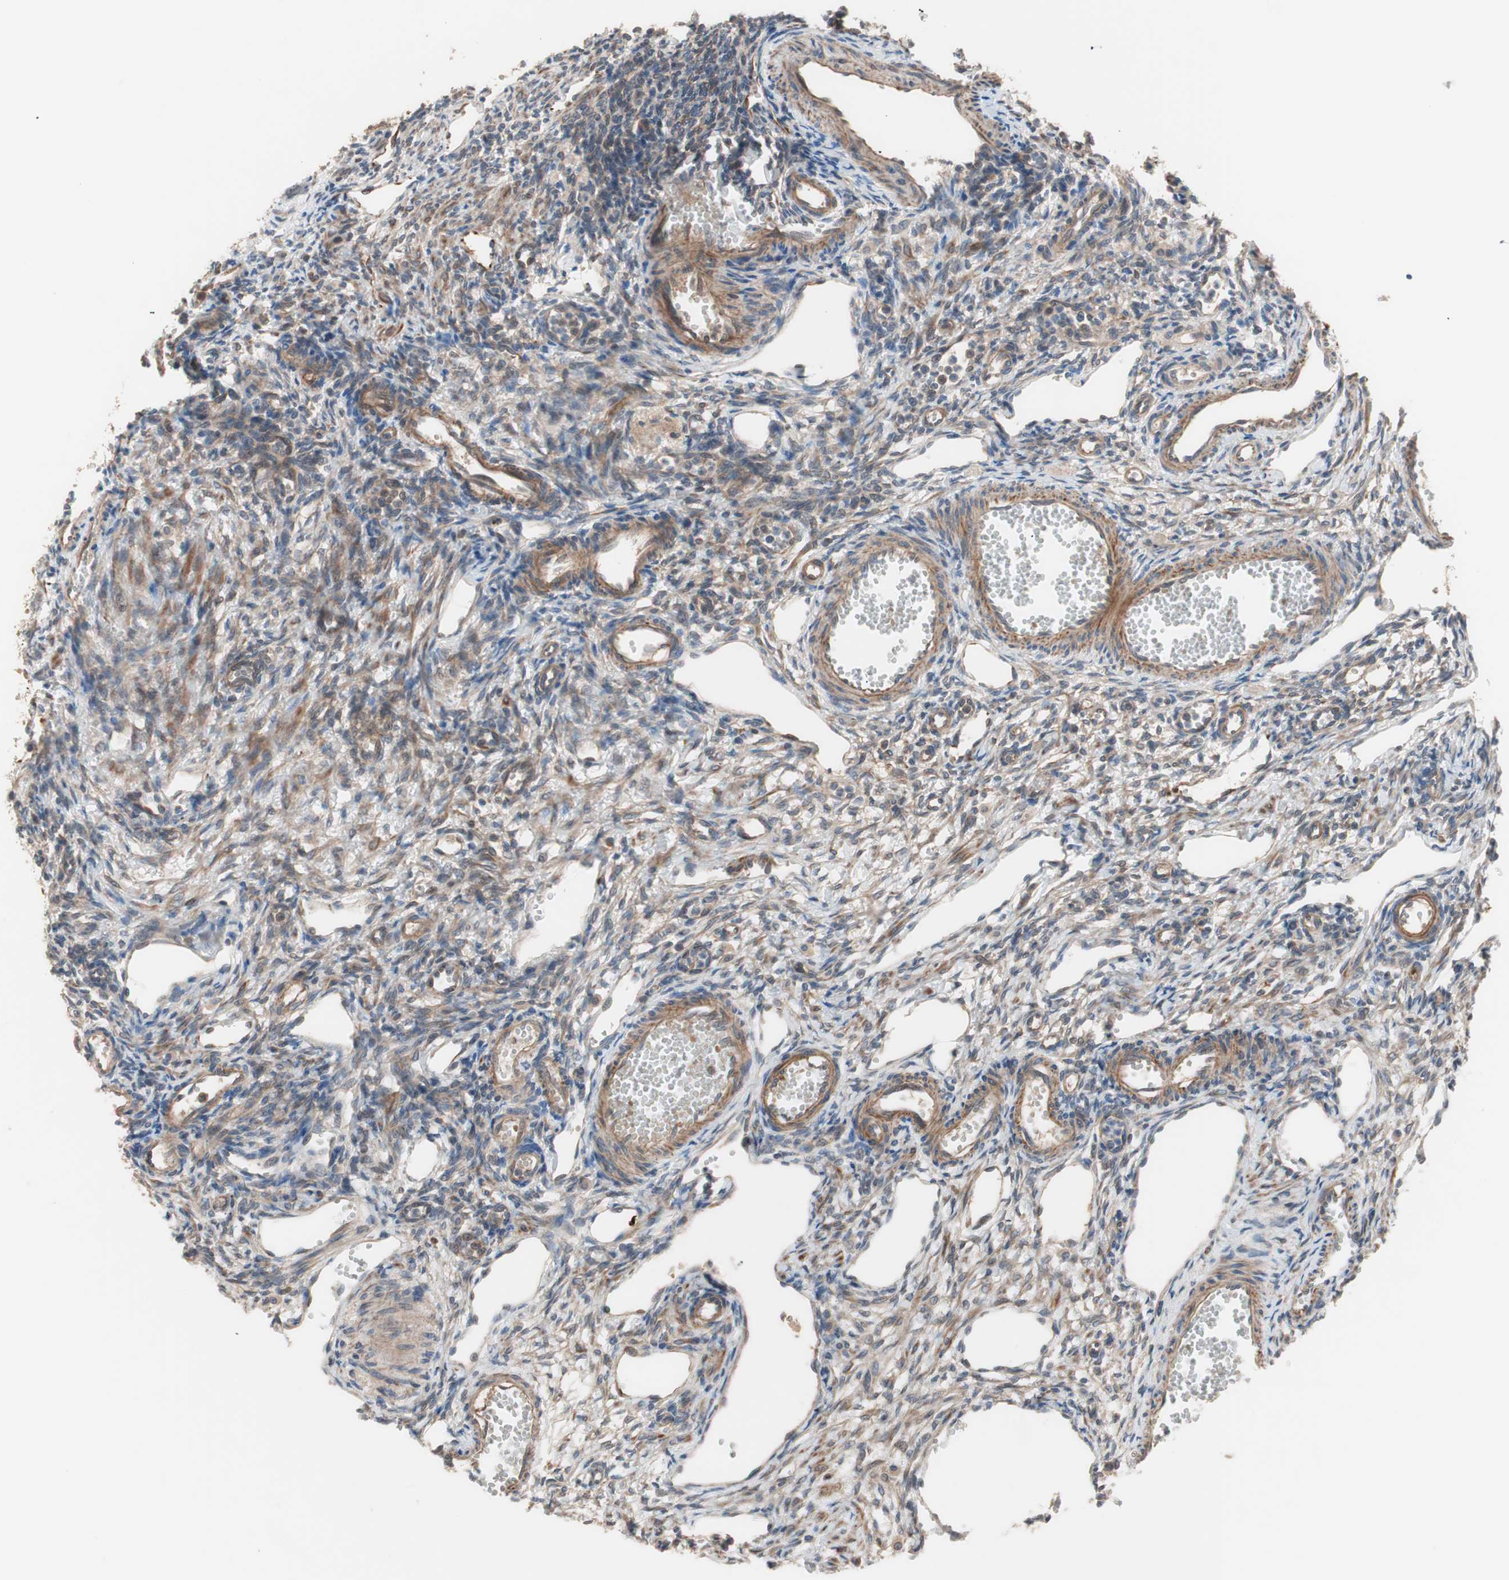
{"staining": {"intensity": "moderate", "quantity": ">75%", "location": "cytoplasmic/membranous"}, "tissue": "ovary", "cell_type": "Ovarian stroma cells", "image_type": "normal", "snomed": [{"axis": "morphology", "description": "Normal tissue, NOS"}, {"axis": "topography", "description": "Ovary"}], "caption": "High-magnification brightfield microscopy of normal ovary stained with DAB (3,3'-diaminobenzidine) (brown) and counterstained with hematoxylin (blue). ovarian stroma cells exhibit moderate cytoplasmic/membranous positivity is appreciated in approximately>75% of cells.", "gene": "HMBS", "patient": {"sex": "female", "age": 33}}